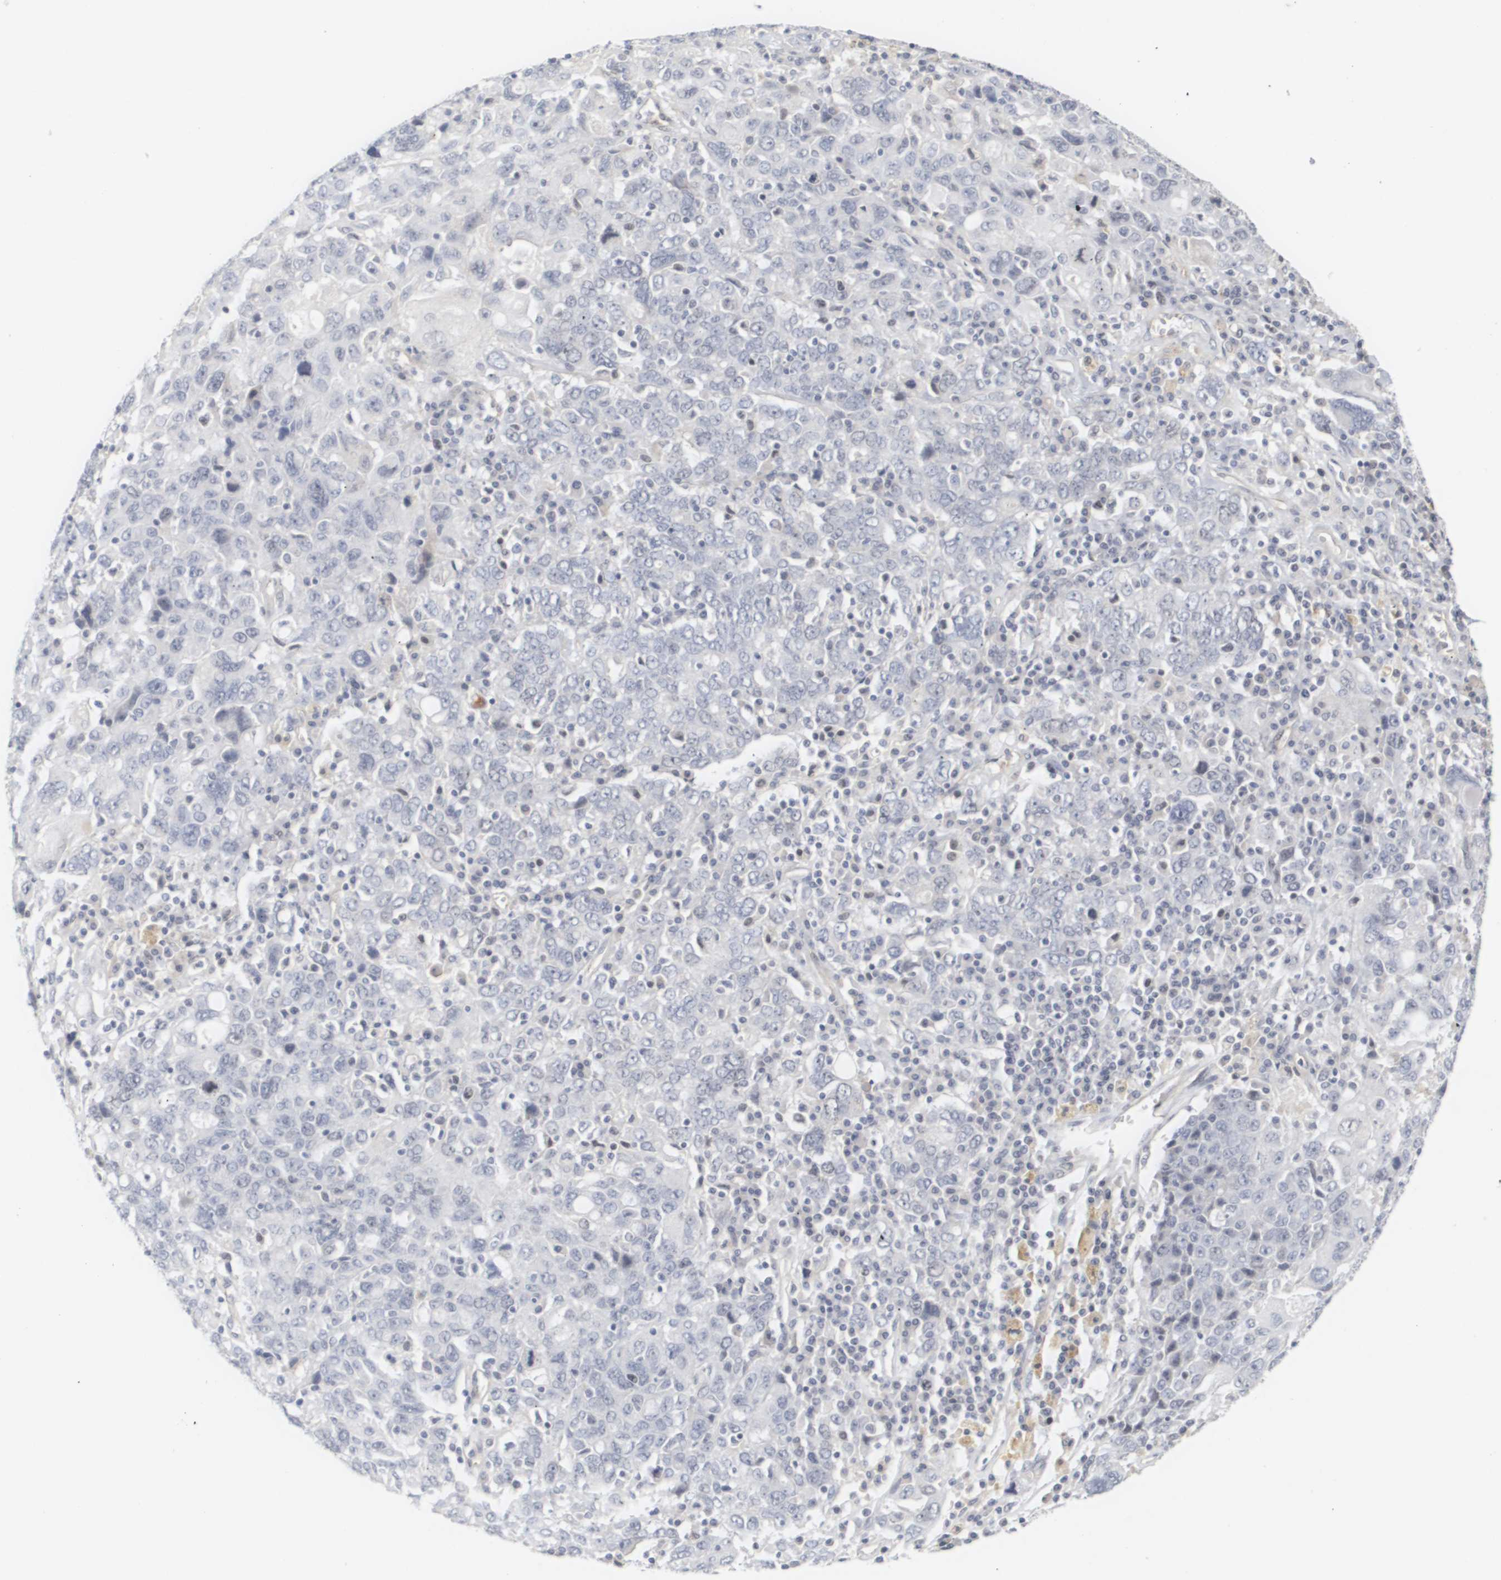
{"staining": {"intensity": "negative", "quantity": "none", "location": "none"}, "tissue": "ovarian cancer", "cell_type": "Tumor cells", "image_type": "cancer", "snomed": [{"axis": "morphology", "description": "Carcinoma, endometroid"}, {"axis": "topography", "description": "Ovary"}], "caption": "Immunohistochemistry of human ovarian cancer shows no staining in tumor cells.", "gene": "CYB561", "patient": {"sex": "female", "age": 62}}